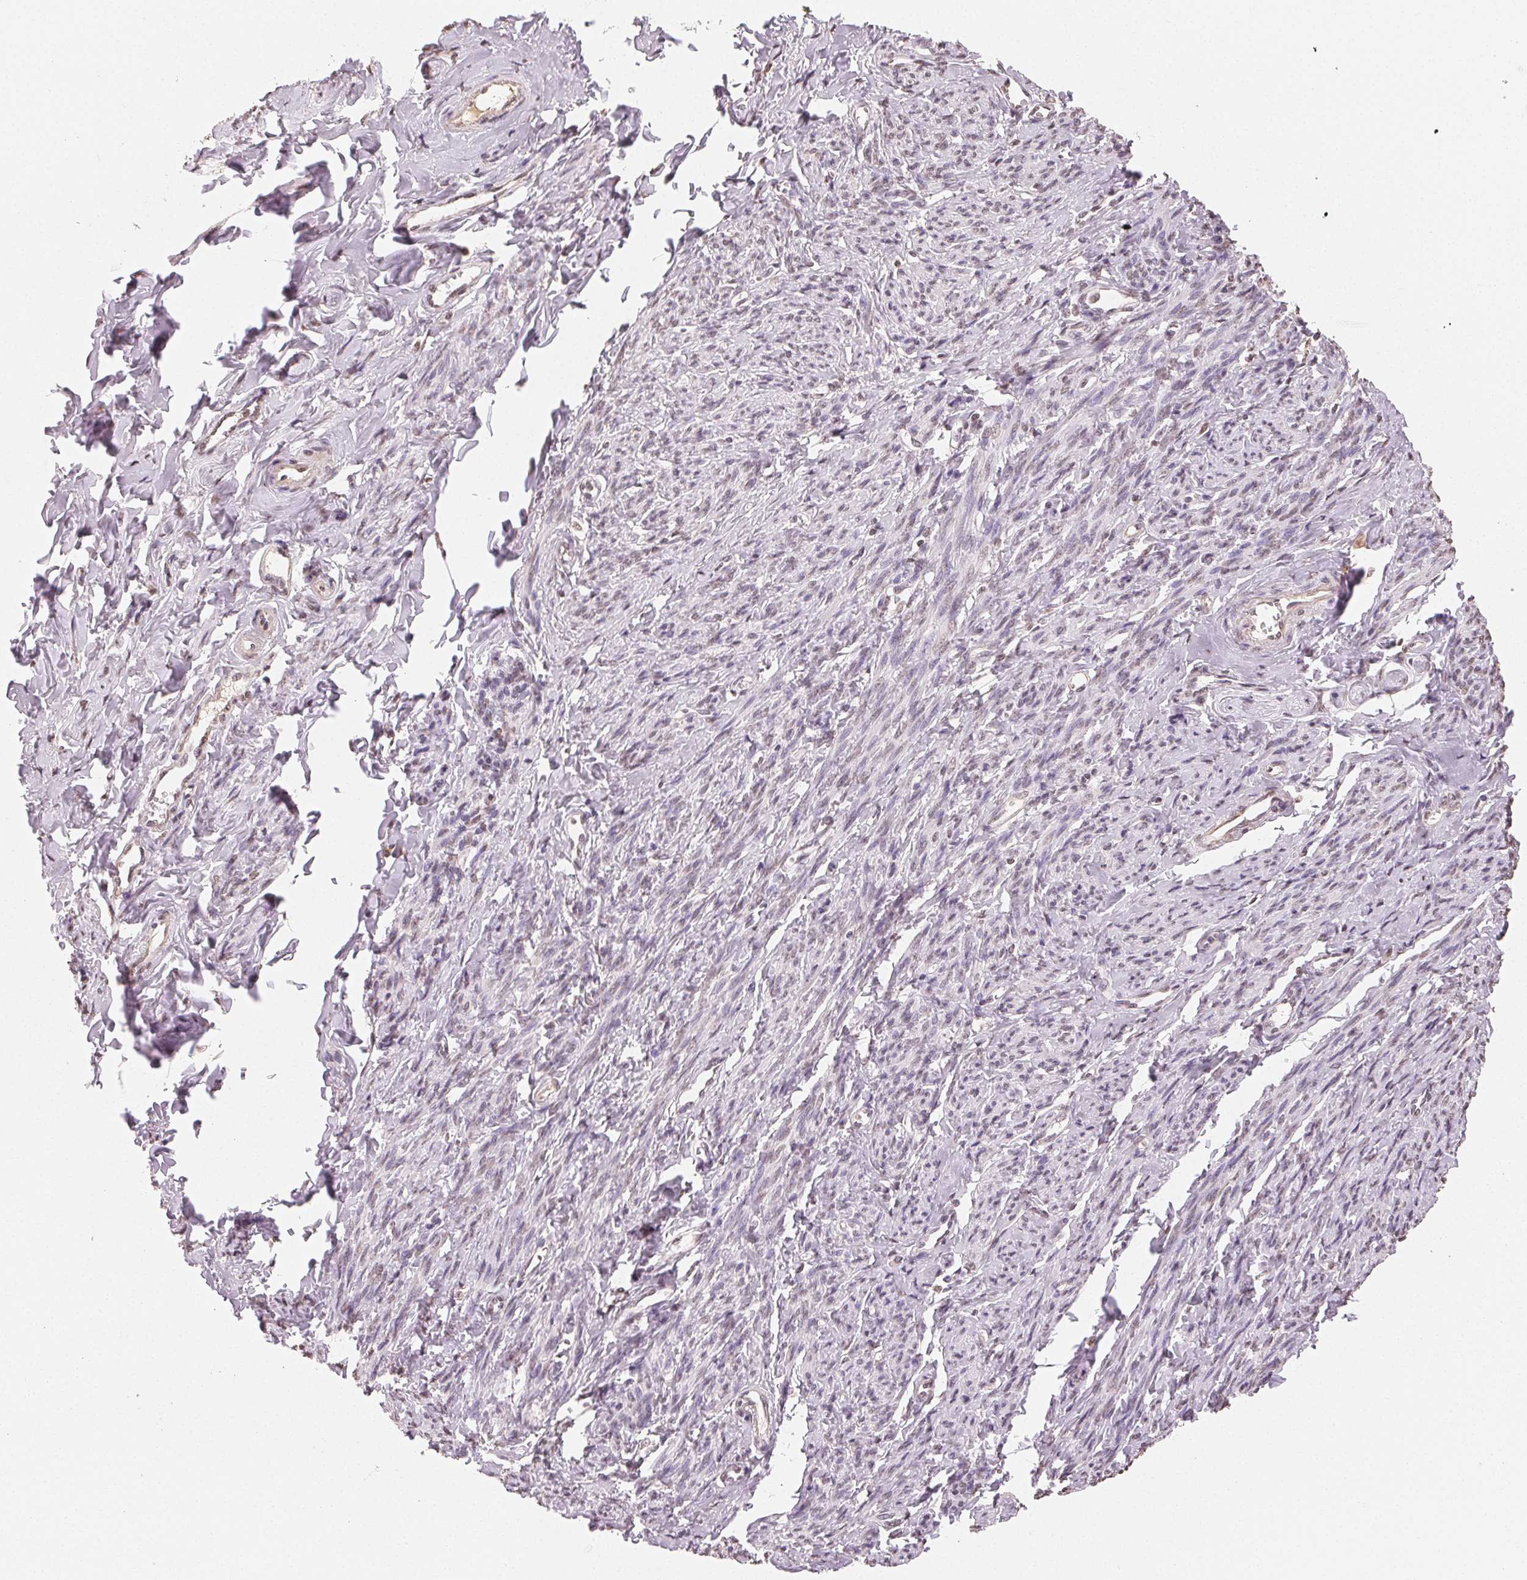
{"staining": {"intensity": "weak", "quantity": "25%-75%", "location": "nuclear"}, "tissue": "smooth muscle", "cell_type": "Smooth muscle cells", "image_type": "normal", "snomed": [{"axis": "morphology", "description": "Normal tissue, NOS"}, {"axis": "topography", "description": "Smooth muscle"}], "caption": "Immunohistochemical staining of benign human smooth muscle demonstrates 25%-75% levels of weak nuclear protein expression in approximately 25%-75% of smooth muscle cells. Ihc stains the protein of interest in brown and the nuclei are stained blue.", "gene": "TBP", "patient": {"sex": "female", "age": 65}}